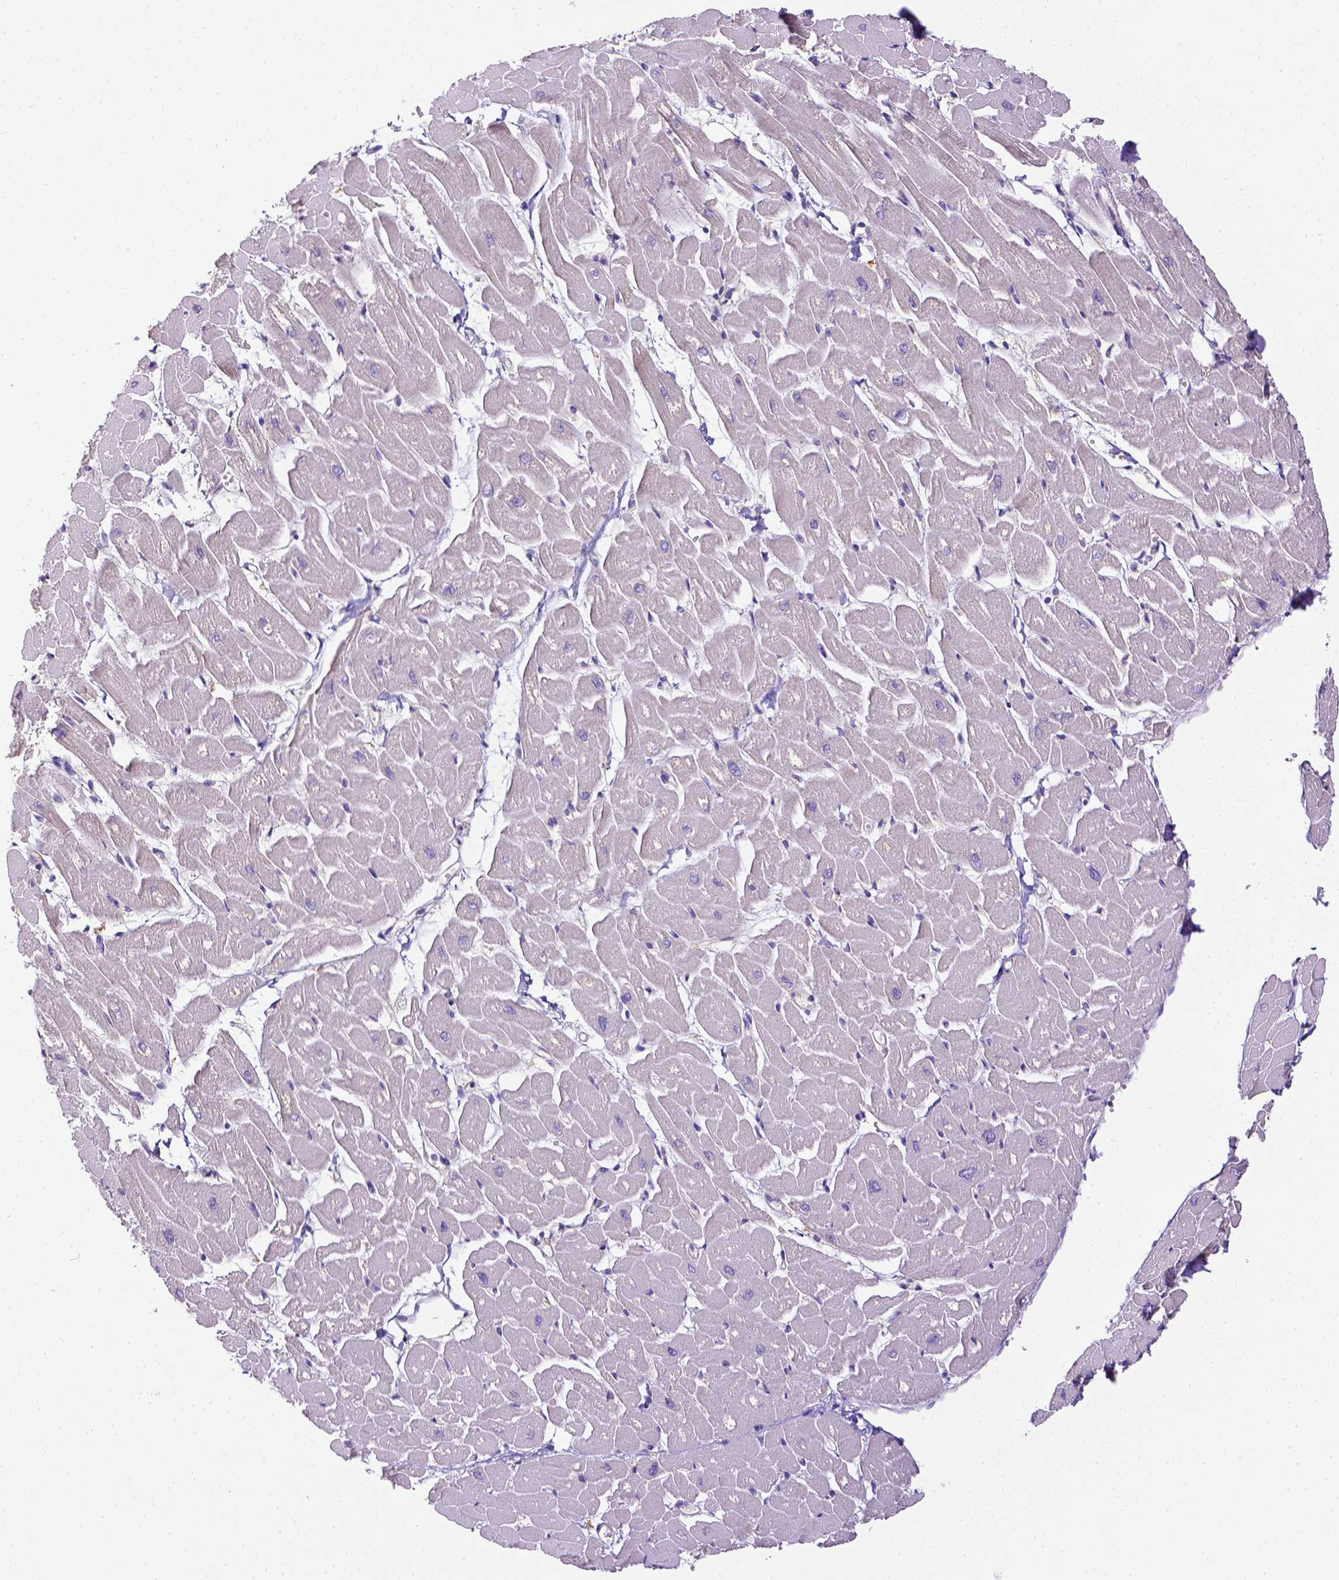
{"staining": {"intensity": "negative", "quantity": "none", "location": "none"}, "tissue": "heart muscle", "cell_type": "Cardiomyocytes", "image_type": "normal", "snomed": [{"axis": "morphology", "description": "Normal tissue, NOS"}, {"axis": "topography", "description": "Heart"}], "caption": "High magnification brightfield microscopy of benign heart muscle stained with DAB (3,3'-diaminobenzidine) (brown) and counterstained with hematoxylin (blue): cardiomyocytes show no significant expression. The staining was performed using DAB to visualize the protein expression in brown, while the nuclei were stained in blue with hematoxylin (Magnification: 20x).", "gene": "CD40", "patient": {"sex": "male", "age": 57}}